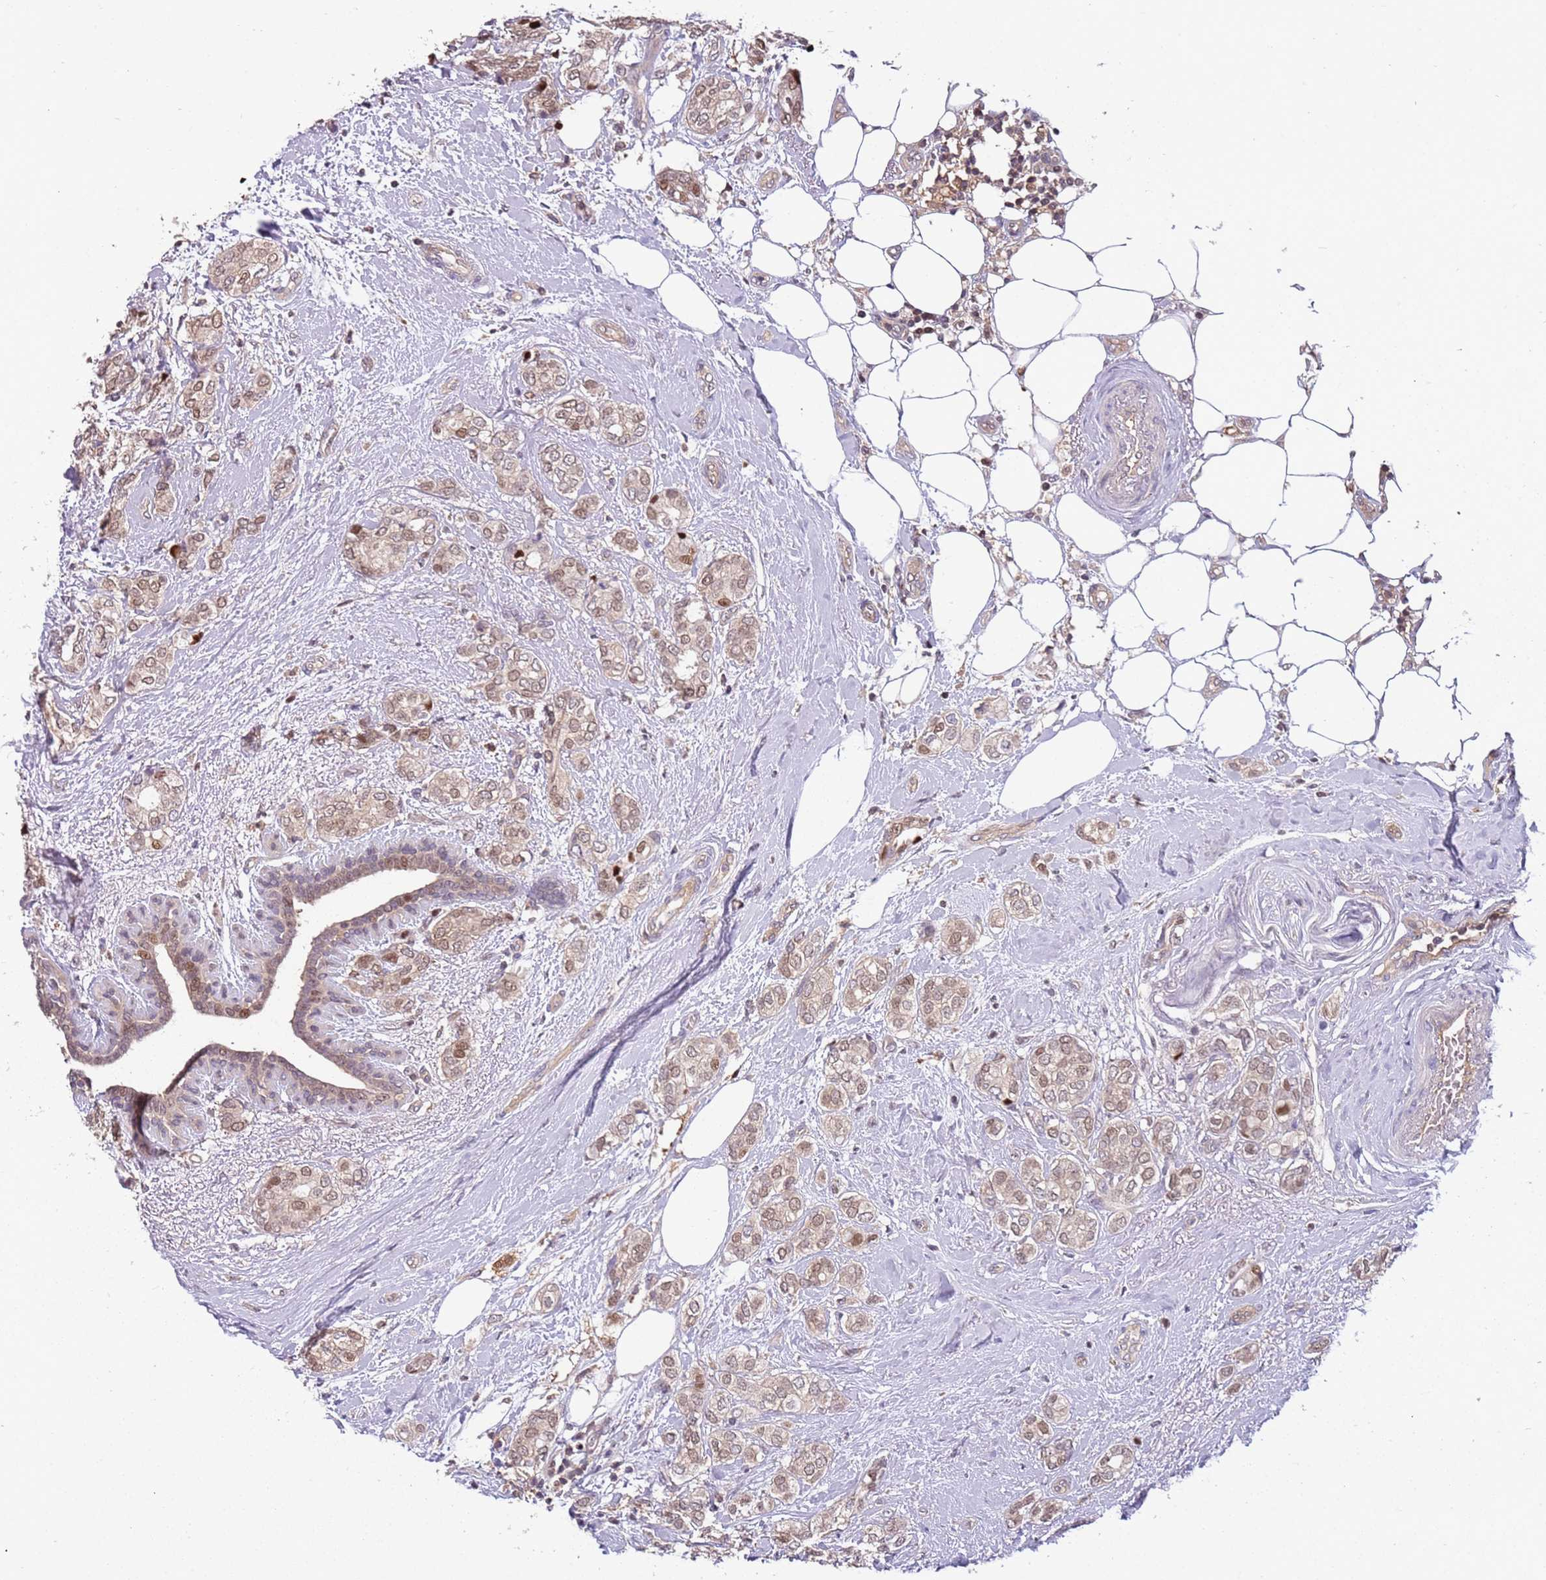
{"staining": {"intensity": "moderate", "quantity": ">75%", "location": "nuclear"}, "tissue": "breast cancer", "cell_type": "Tumor cells", "image_type": "cancer", "snomed": [{"axis": "morphology", "description": "Duct carcinoma"}, {"axis": "topography", "description": "Breast"}], "caption": "A photomicrograph of human breast cancer (intraductal carcinoma) stained for a protein reveals moderate nuclear brown staining in tumor cells. (brown staining indicates protein expression, while blue staining denotes nuclei).", "gene": "GSTO2", "patient": {"sex": "female", "age": 73}}